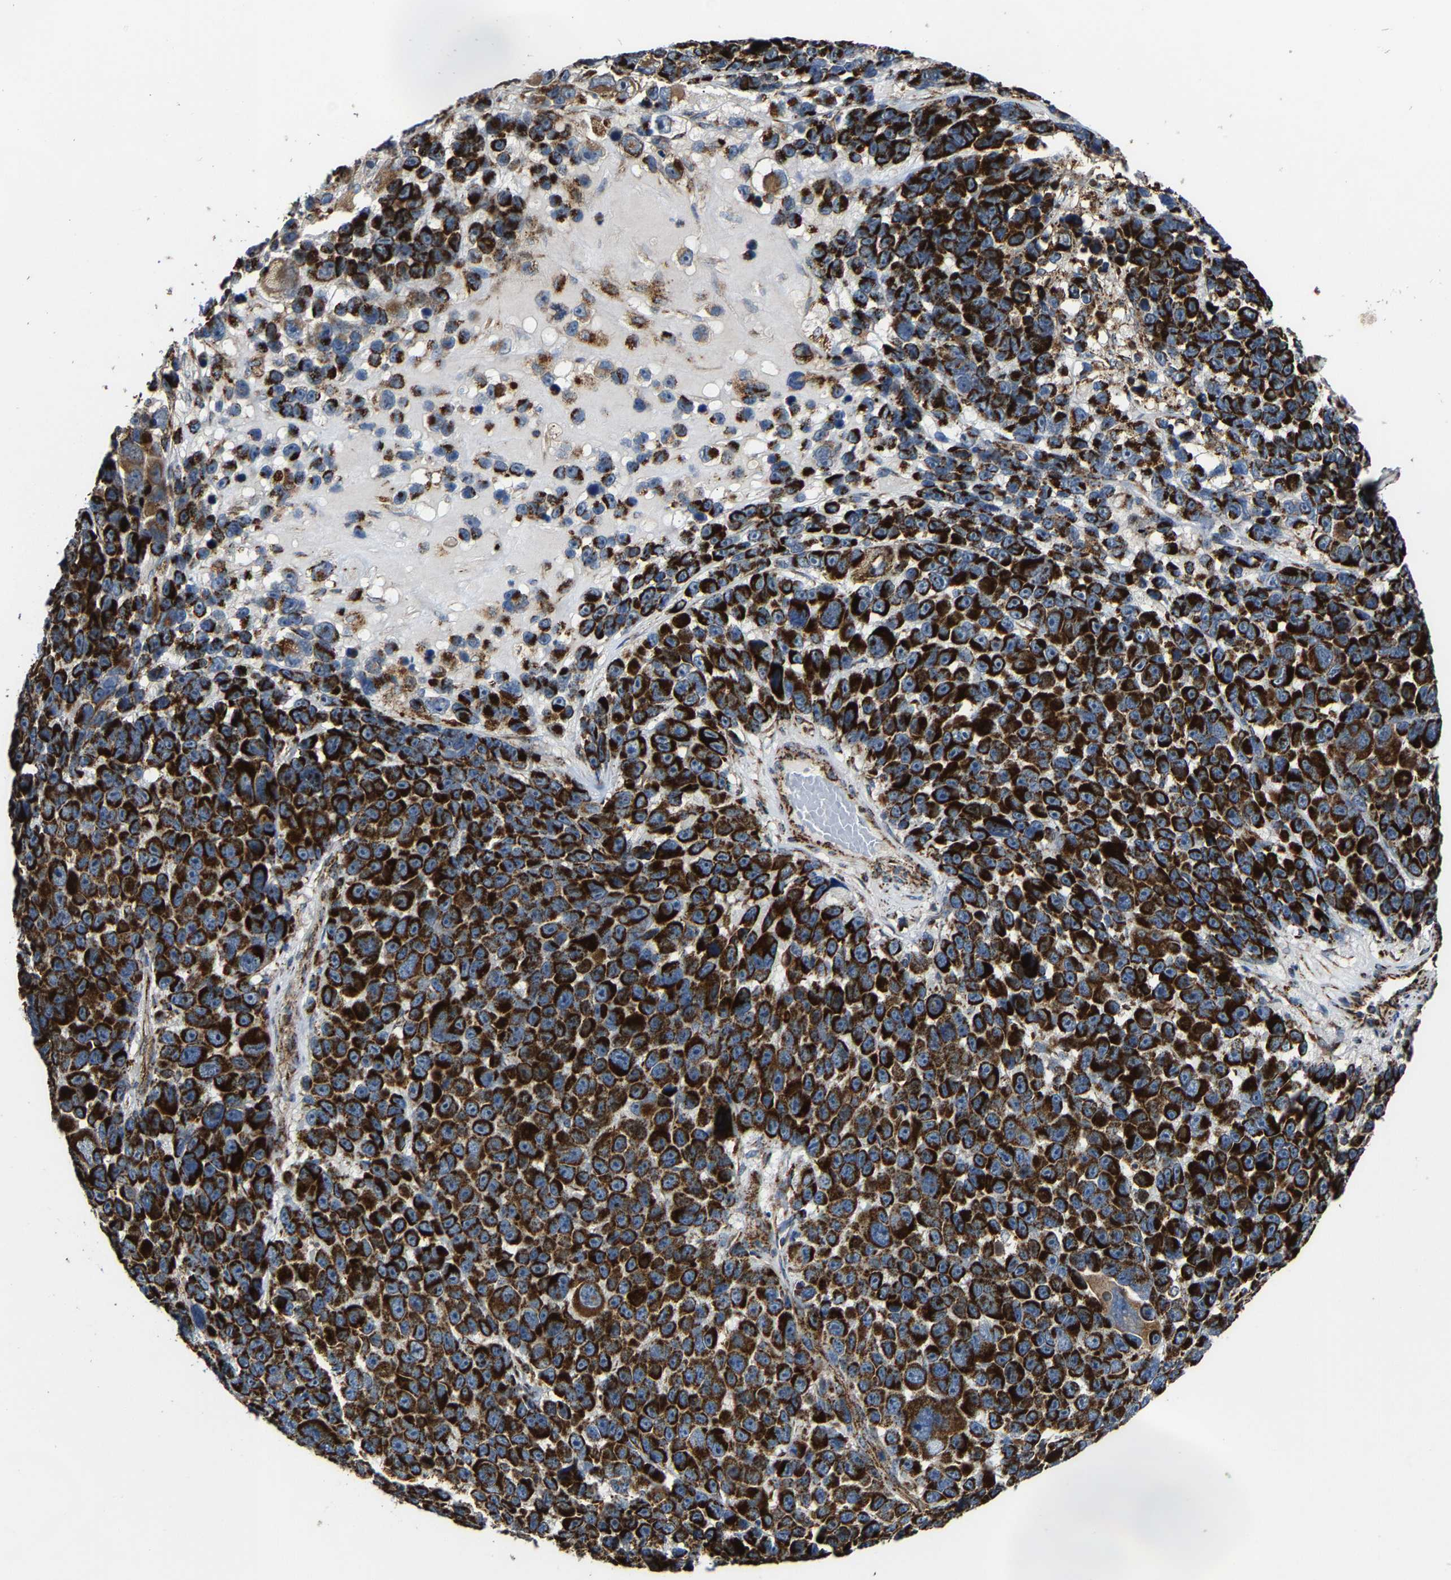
{"staining": {"intensity": "strong", "quantity": ">75%", "location": "cytoplasmic/membranous"}, "tissue": "melanoma", "cell_type": "Tumor cells", "image_type": "cancer", "snomed": [{"axis": "morphology", "description": "Malignant melanoma, NOS"}, {"axis": "topography", "description": "Skin"}], "caption": "Protein staining of malignant melanoma tissue demonstrates strong cytoplasmic/membranous positivity in about >75% of tumor cells.", "gene": "NDUFV3", "patient": {"sex": "male", "age": 53}}